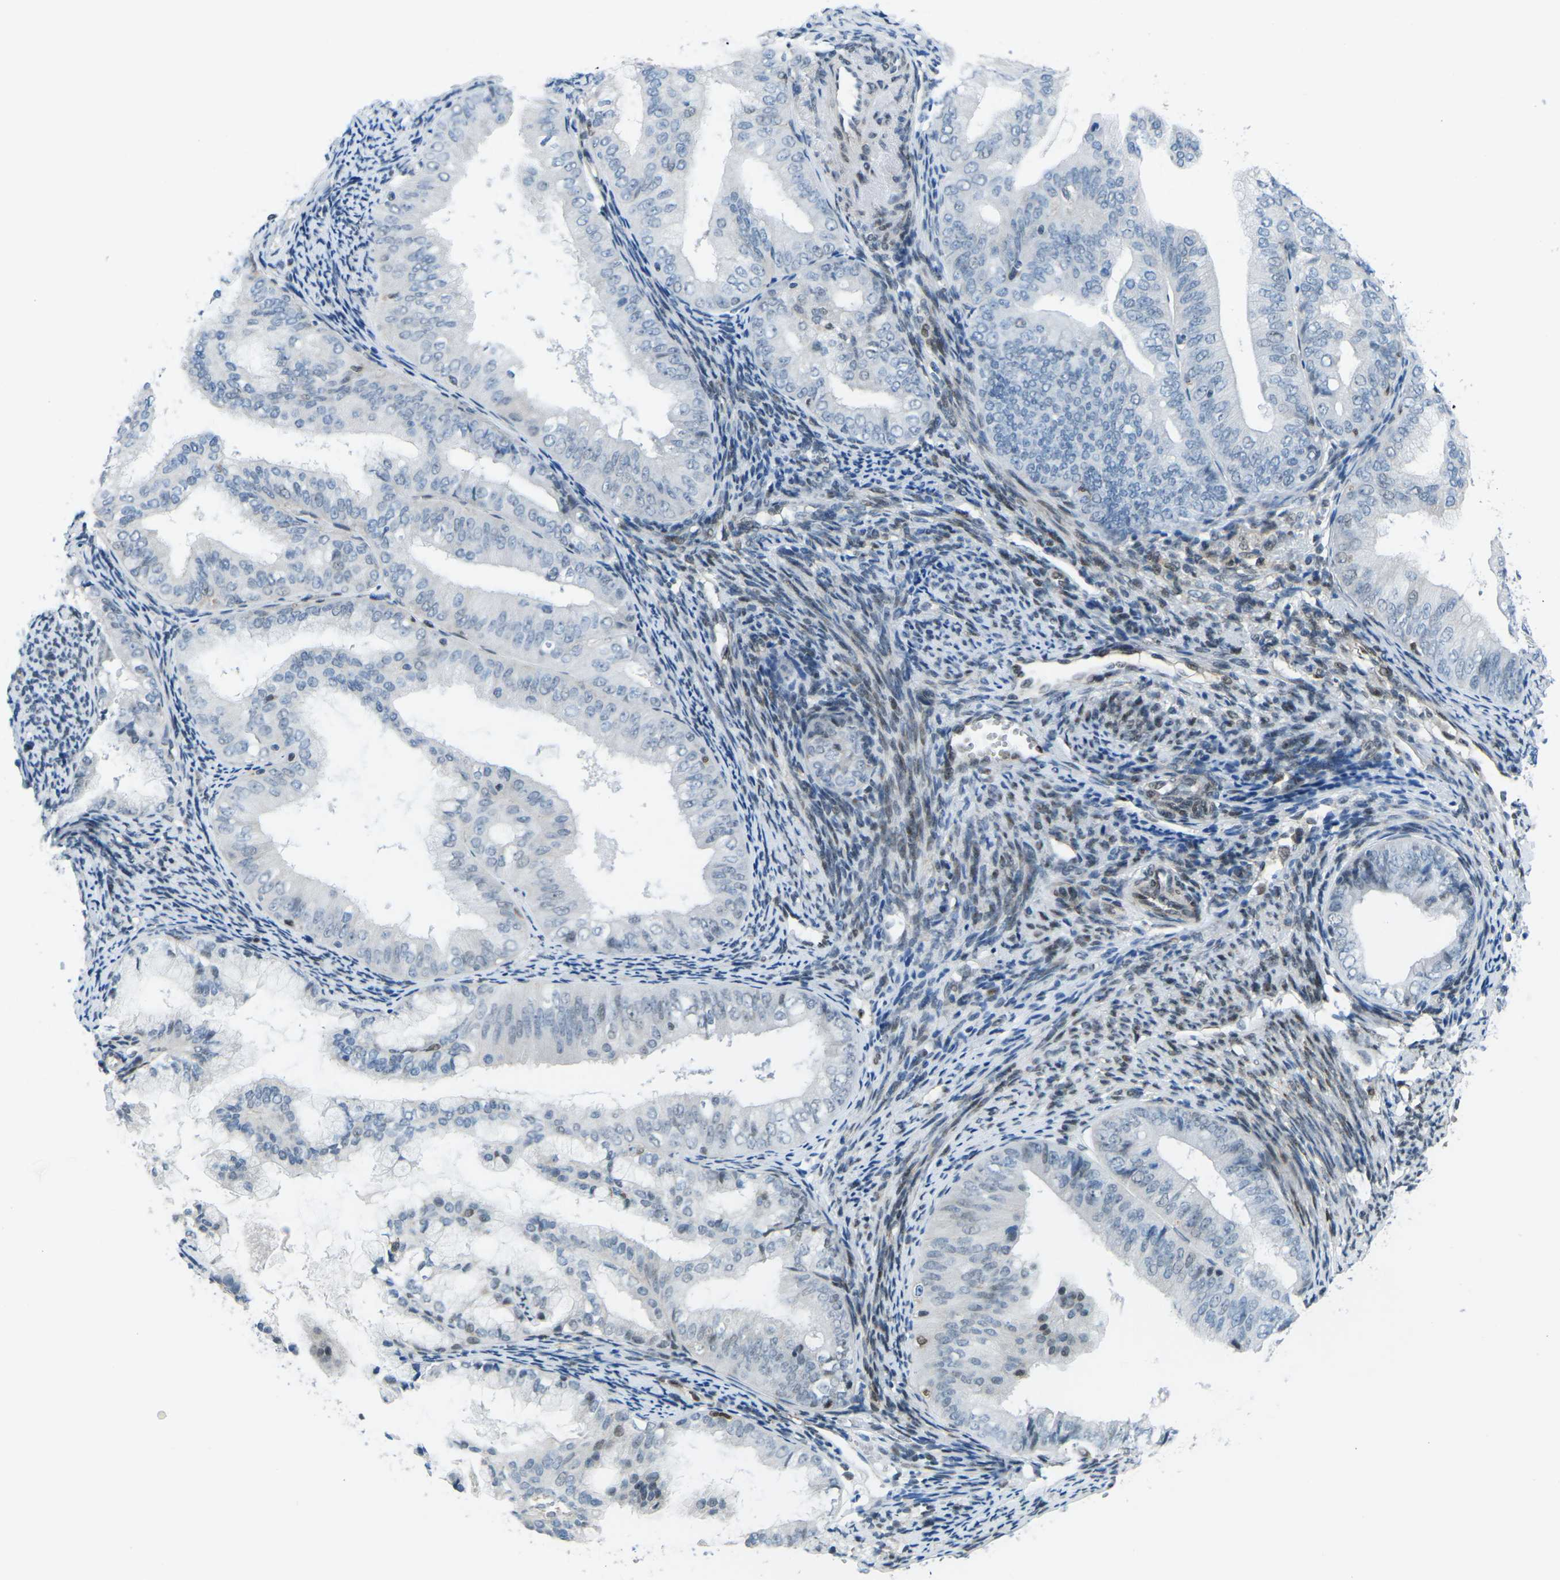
{"staining": {"intensity": "weak", "quantity": "<25%", "location": "nuclear"}, "tissue": "endometrial cancer", "cell_type": "Tumor cells", "image_type": "cancer", "snomed": [{"axis": "morphology", "description": "Adenocarcinoma, NOS"}, {"axis": "topography", "description": "Endometrium"}], "caption": "Immunohistochemistry histopathology image of human endometrial cancer stained for a protein (brown), which displays no positivity in tumor cells.", "gene": "MBNL1", "patient": {"sex": "female", "age": 63}}